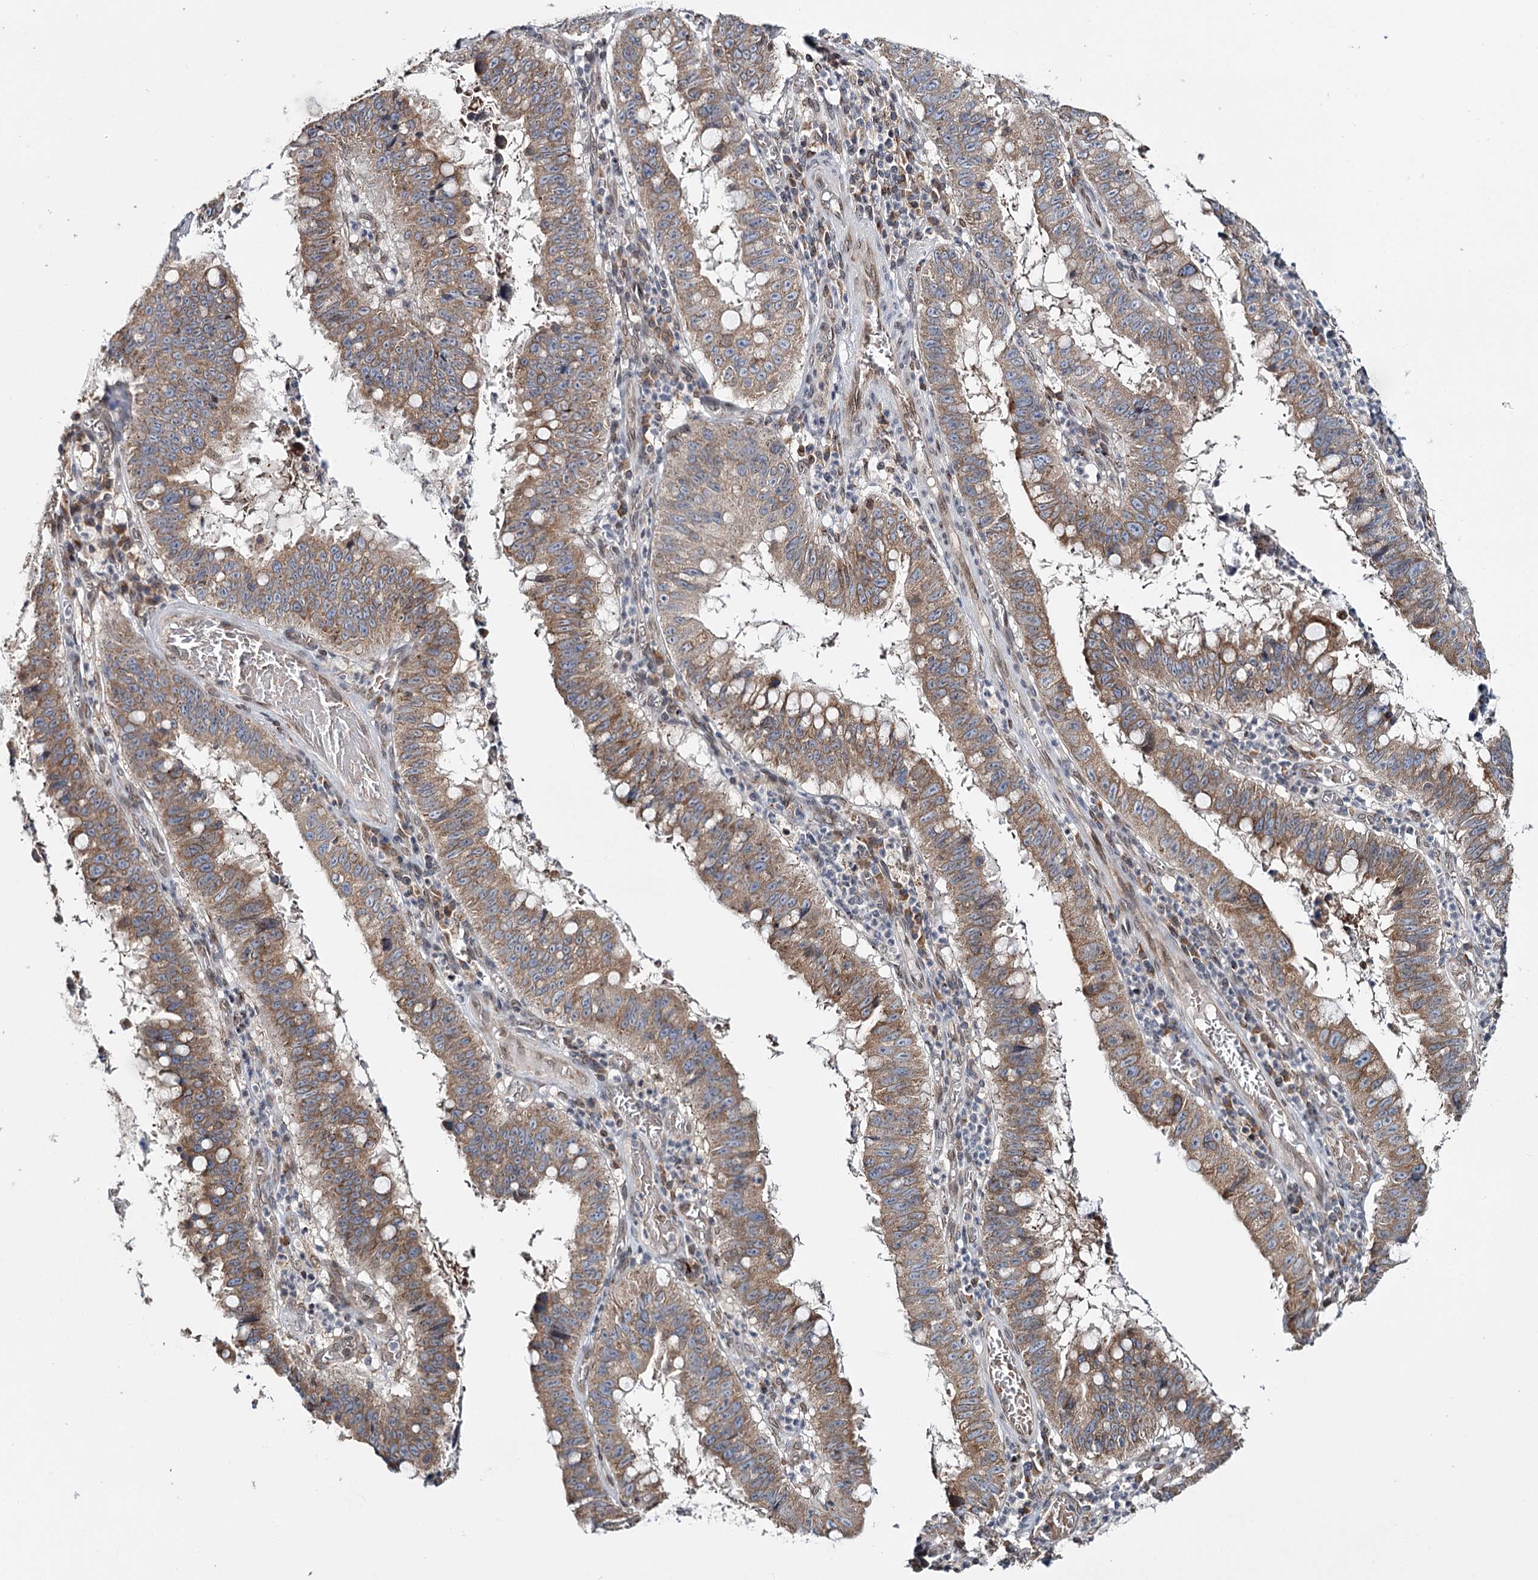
{"staining": {"intensity": "moderate", "quantity": ">75%", "location": "cytoplasmic/membranous"}, "tissue": "stomach cancer", "cell_type": "Tumor cells", "image_type": "cancer", "snomed": [{"axis": "morphology", "description": "Adenocarcinoma, NOS"}, {"axis": "topography", "description": "Stomach"}], "caption": "DAB (3,3'-diaminobenzidine) immunohistochemical staining of stomach cancer (adenocarcinoma) displays moderate cytoplasmic/membranous protein expression in approximately >75% of tumor cells.", "gene": "CFAP46", "patient": {"sex": "male", "age": 59}}